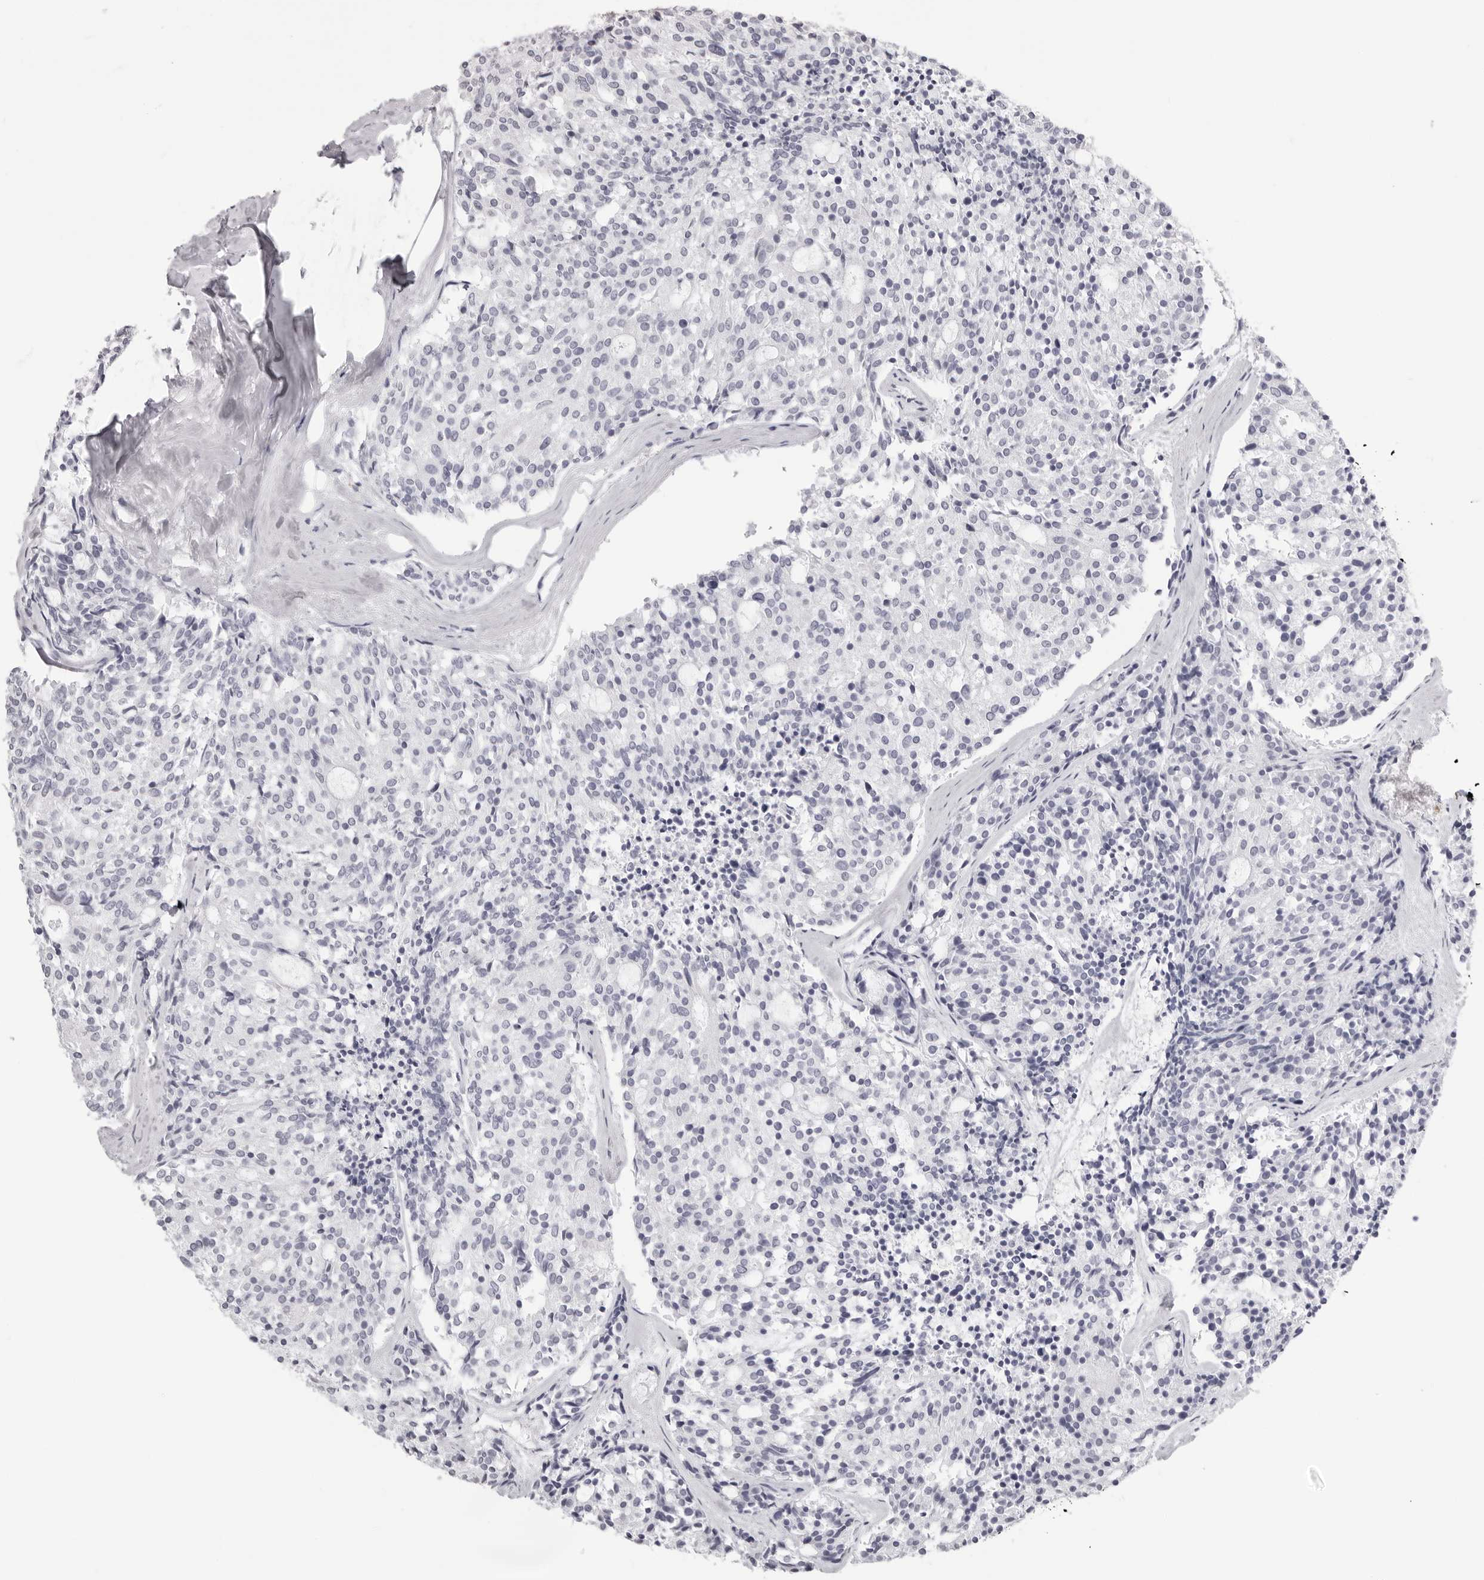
{"staining": {"intensity": "negative", "quantity": "none", "location": "none"}, "tissue": "carcinoid", "cell_type": "Tumor cells", "image_type": "cancer", "snomed": [{"axis": "morphology", "description": "Carcinoid, malignant, NOS"}, {"axis": "topography", "description": "Pancreas"}], "caption": "IHC of carcinoid (malignant) exhibits no staining in tumor cells.", "gene": "CST1", "patient": {"sex": "female", "age": 54}}